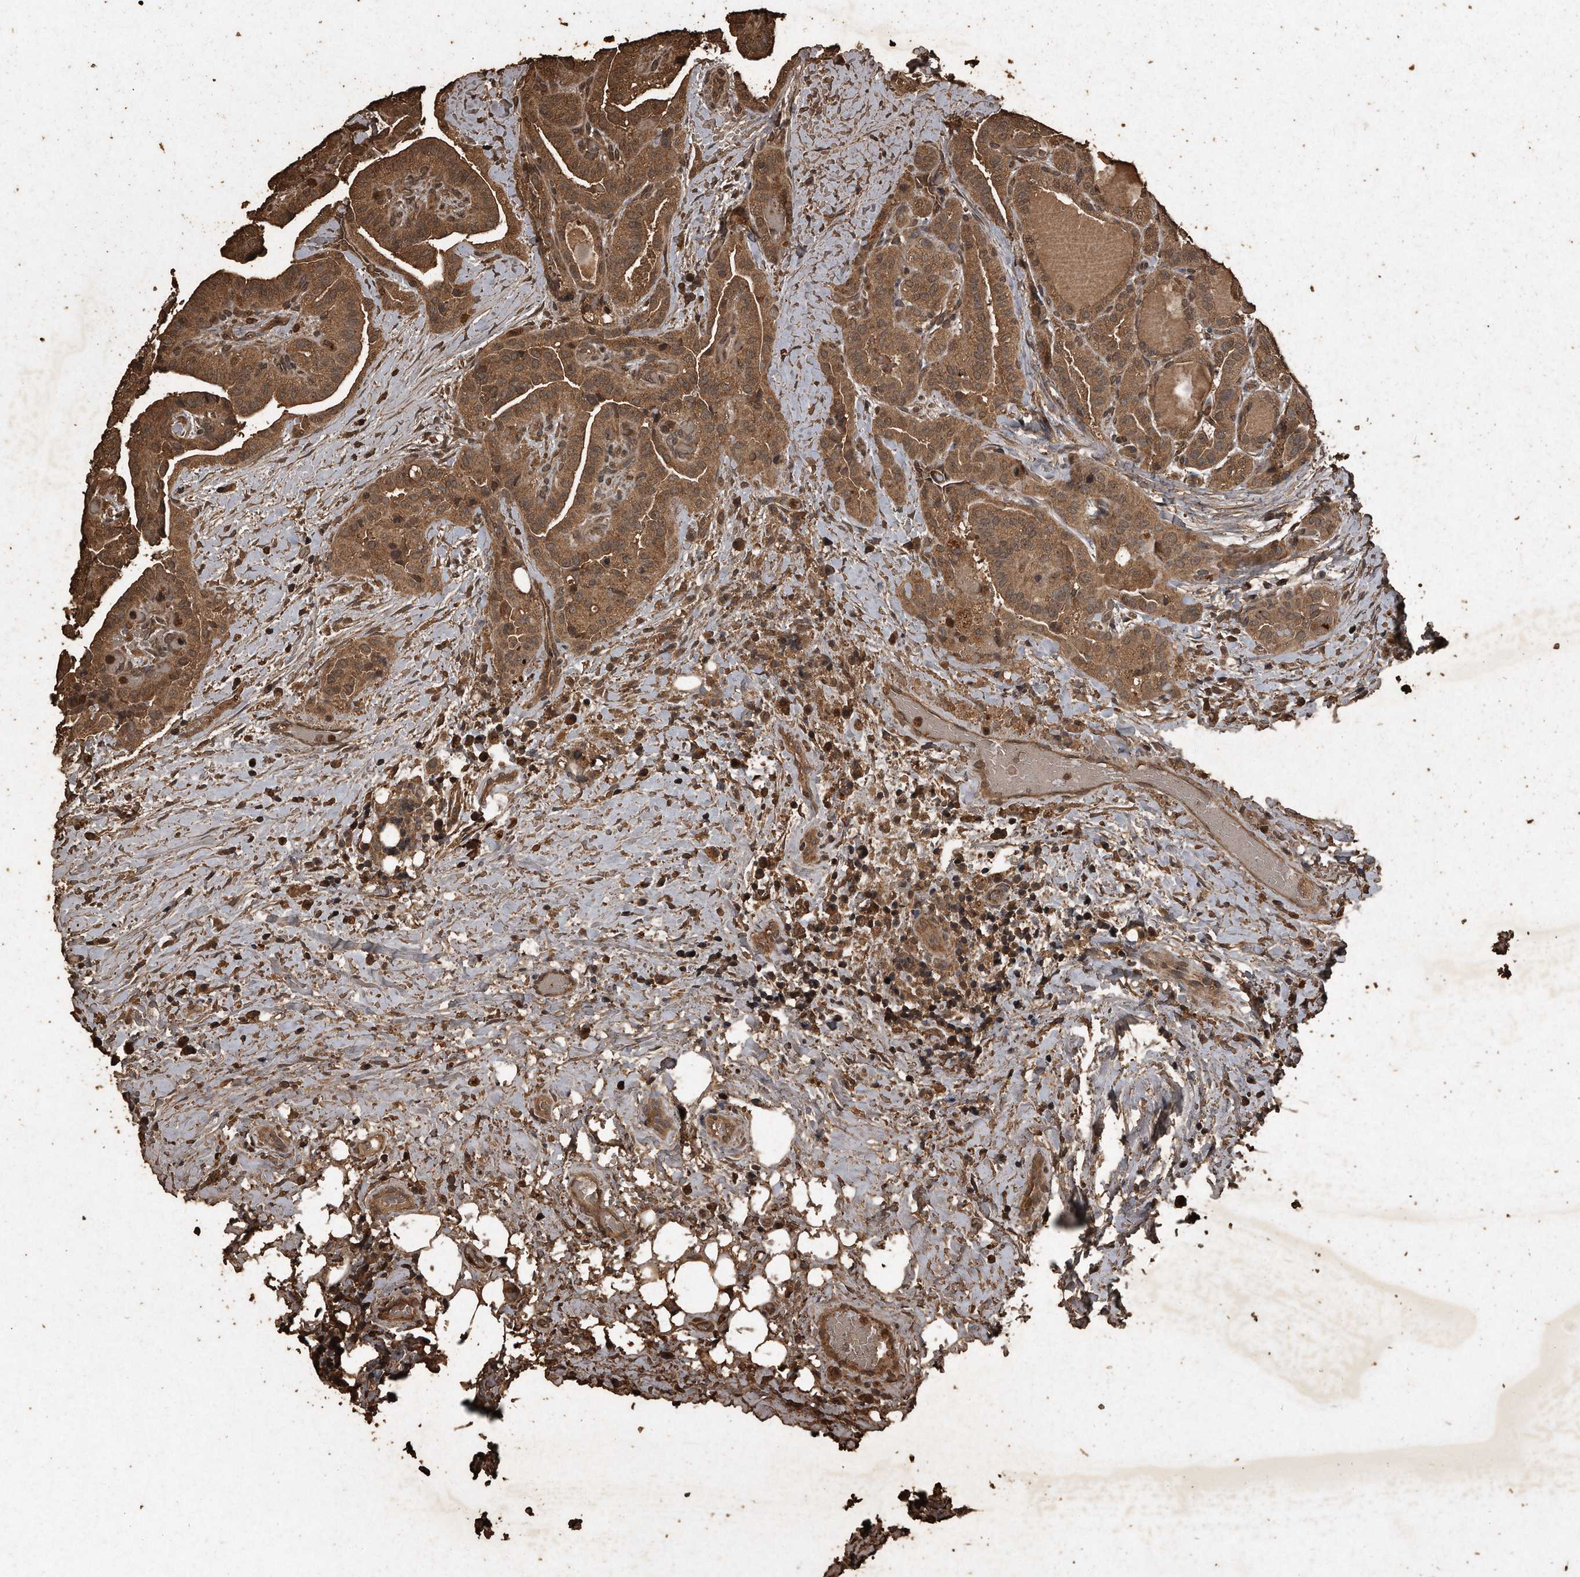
{"staining": {"intensity": "moderate", "quantity": ">75%", "location": "cytoplasmic/membranous,nuclear"}, "tissue": "thyroid cancer", "cell_type": "Tumor cells", "image_type": "cancer", "snomed": [{"axis": "morphology", "description": "Papillary adenocarcinoma, NOS"}, {"axis": "topography", "description": "Thyroid gland"}], "caption": "Moderate cytoplasmic/membranous and nuclear staining for a protein is identified in about >75% of tumor cells of papillary adenocarcinoma (thyroid) using IHC.", "gene": "CFLAR", "patient": {"sex": "male", "age": 77}}